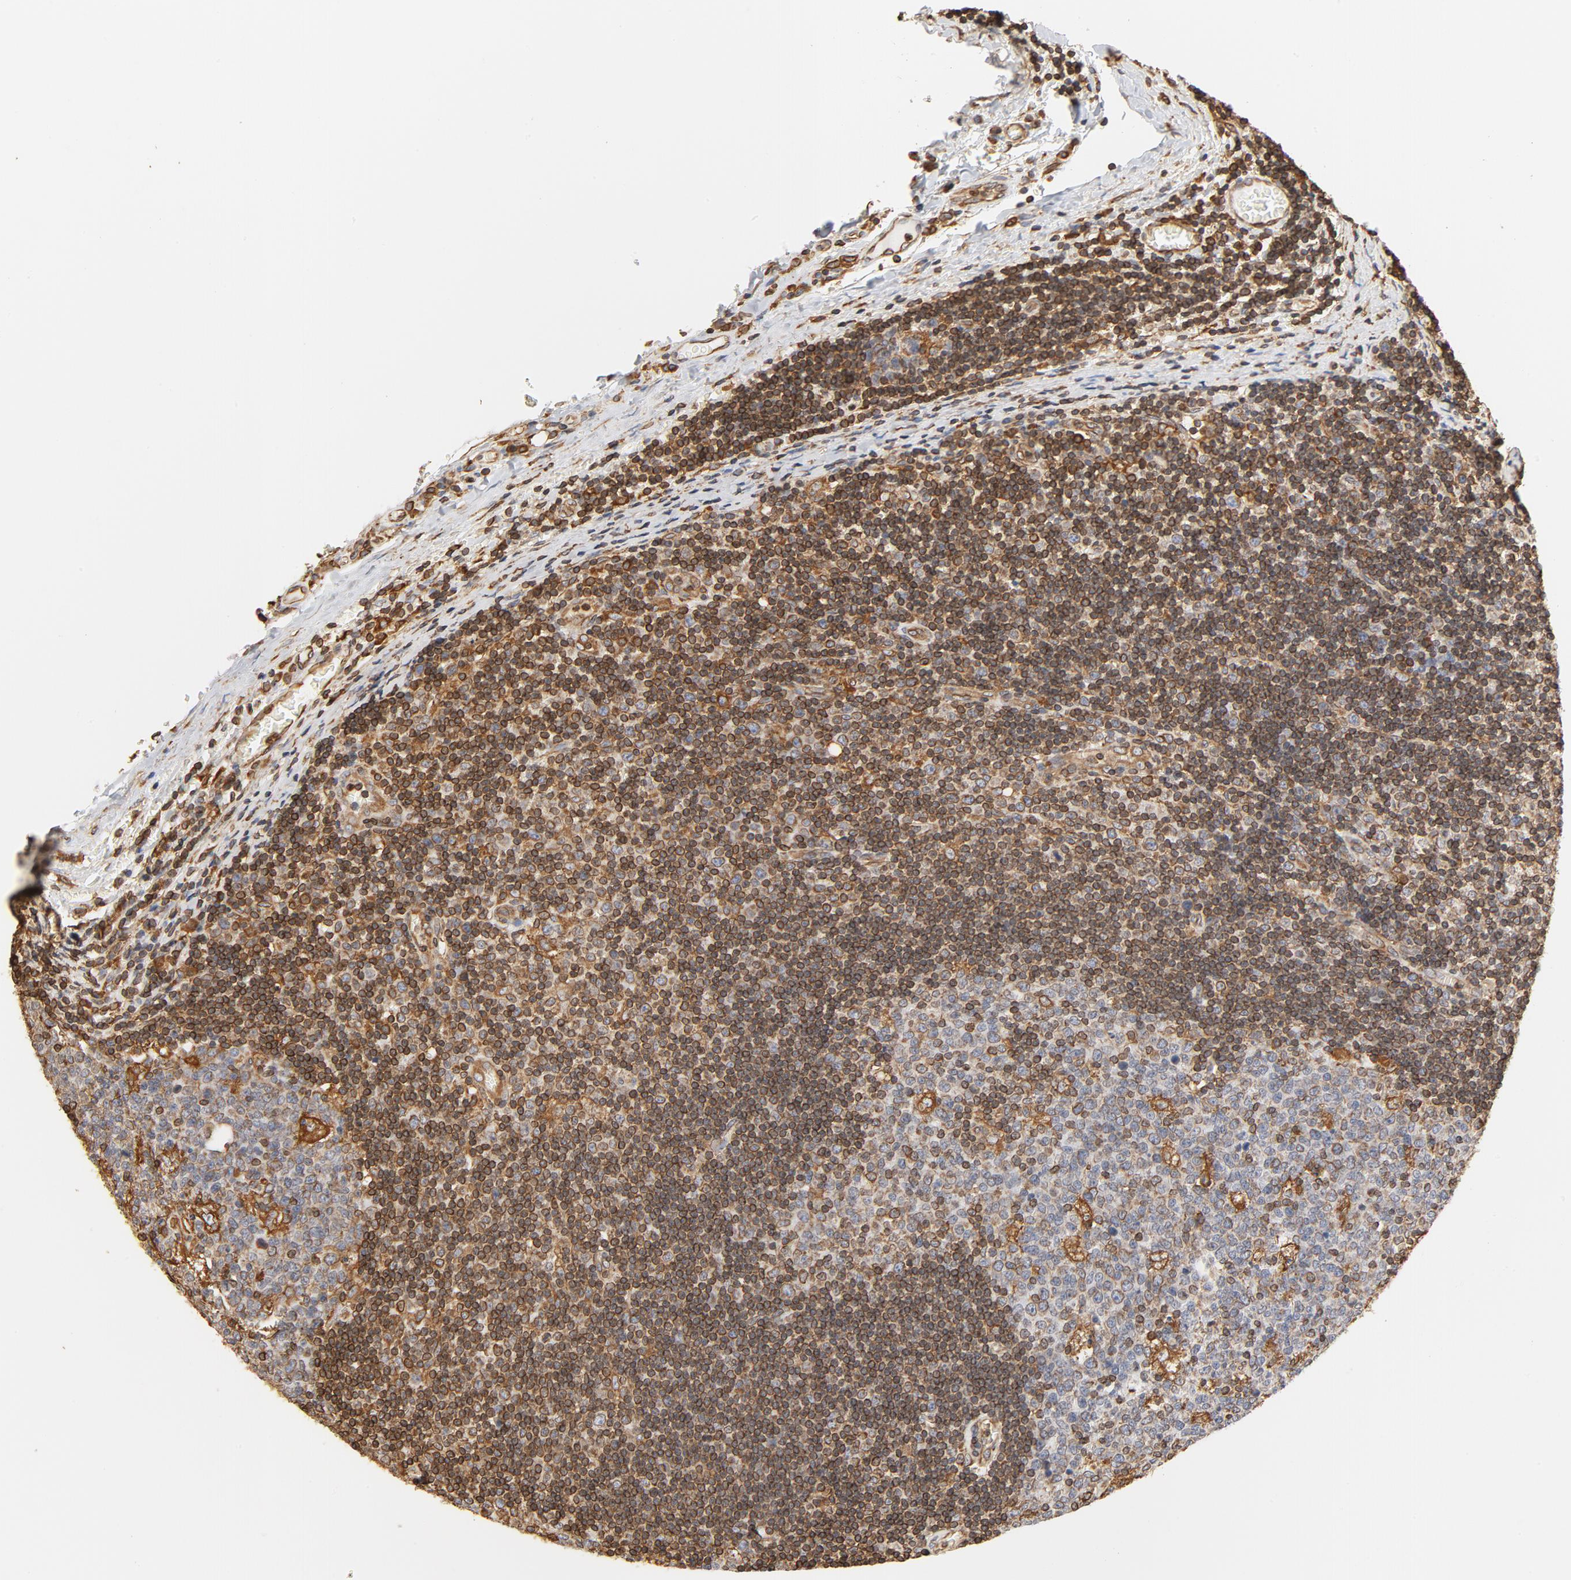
{"staining": {"intensity": "strong", "quantity": "<25%", "location": "cytoplasmic/membranous"}, "tissue": "lymph node", "cell_type": "Germinal center cells", "image_type": "normal", "snomed": [{"axis": "morphology", "description": "Normal tissue, NOS"}, {"axis": "topography", "description": "Lymph node"}, {"axis": "topography", "description": "Salivary gland"}], "caption": "Immunohistochemistry (IHC) photomicrograph of unremarkable lymph node: human lymph node stained using immunohistochemistry (IHC) exhibits medium levels of strong protein expression localized specifically in the cytoplasmic/membranous of germinal center cells, appearing as a cytoplasmic/membranous brown color.", "gene": "BCAP31", "patient": {"sex": "male", "age": 8}}